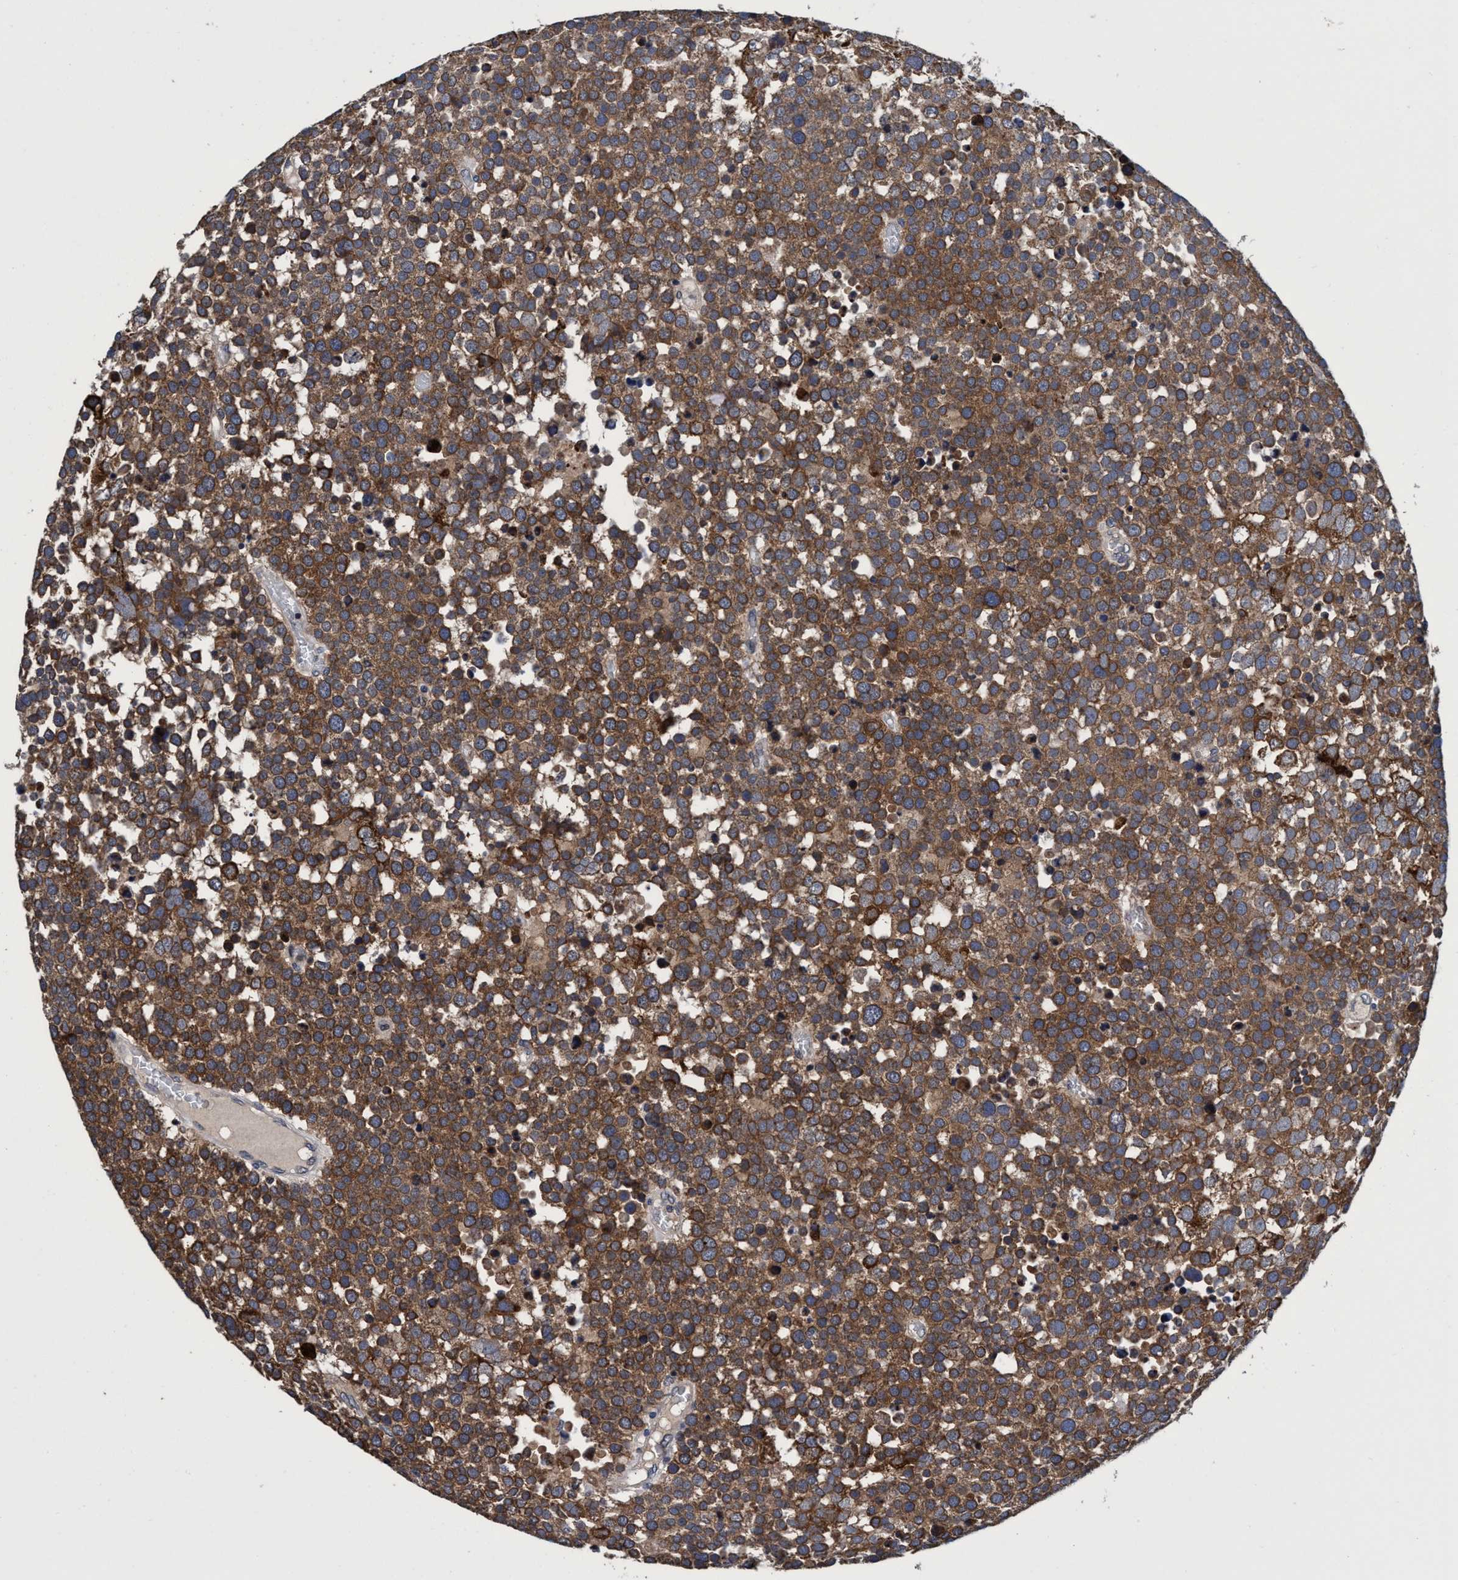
{"staining": {"intensity": "moderate", "quantity": ">75%", "location": "cytoplasmic/membranous"}, "tissue": "testis cancer", "cell_type": "Tumor cells", "image_type": "cancer", "snomed": [{"axis": "morphology", "description": "Seminoma, NOS"}, {"axis": "topography", "description": "Testis"}], "caption": "IHC (DAB (3,3'-diaminobenzidine)) staining of testis seminoma reveals moderate cytoplasmic/membranous protein expression in approximately >75% of tumor cells.", "gene": "CALCOCO2", "patient": {"sex": "male", "age": 71}}